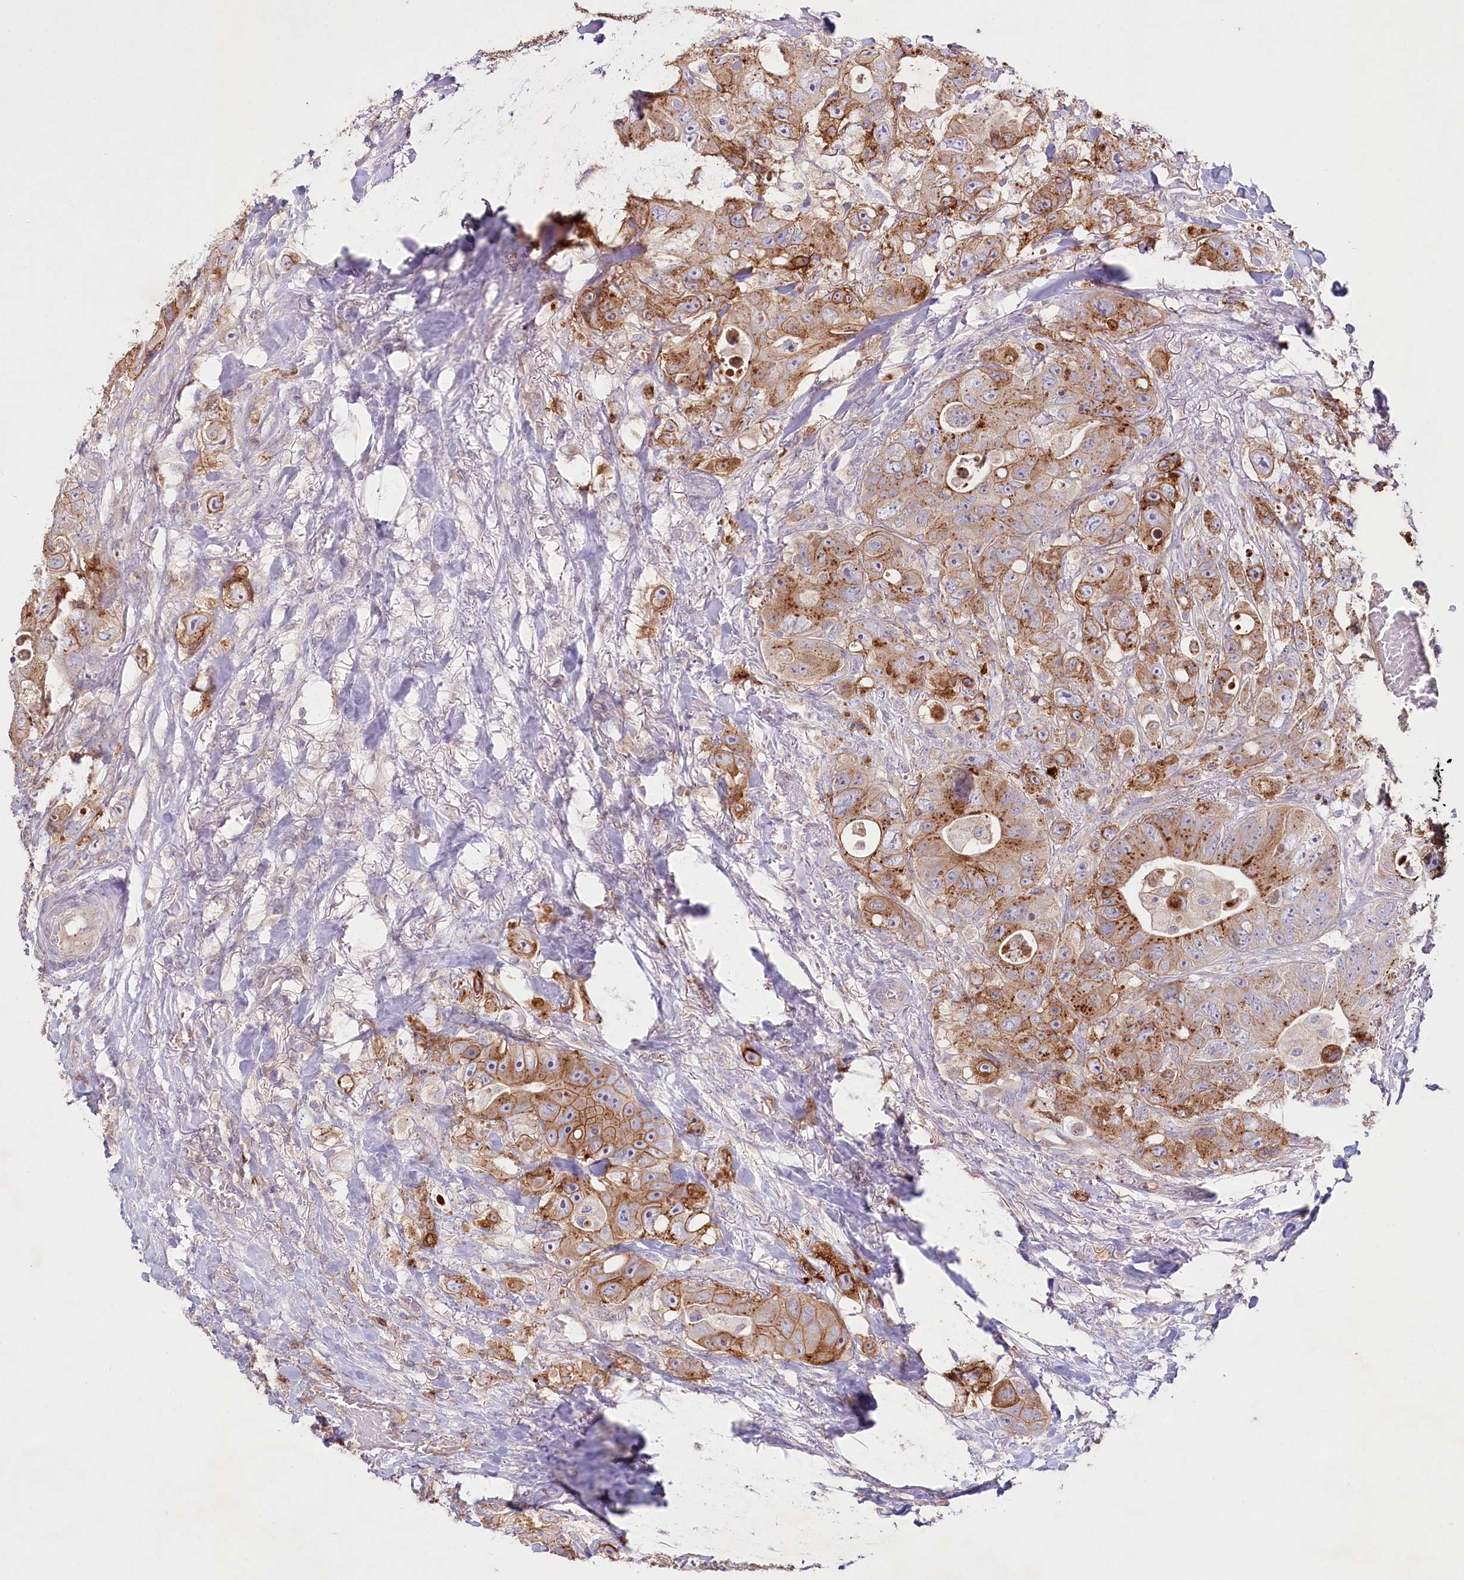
{"staining": {"intensity": "moderate", "quantity": ">75%", "location": "cytoplasmic/membranous"}, "tissue": "colorectal cancer", "cell_type": "Tumor cells", "image_type": "cancer", "snomed": [{"axis": "morphology", "description": "Adenocarcinoma, NOS"}, {"axis": "topography", "description": "Colon"}], "caption": "Moderate cytoplasmic/membranous staining for a protein is appreciated in about >75% of tumor cells of adenocarcinoma (colorectal) using immunohistochemistry.", "gene": "RBP5", "patient": {"sex": "female", "age": 46}}